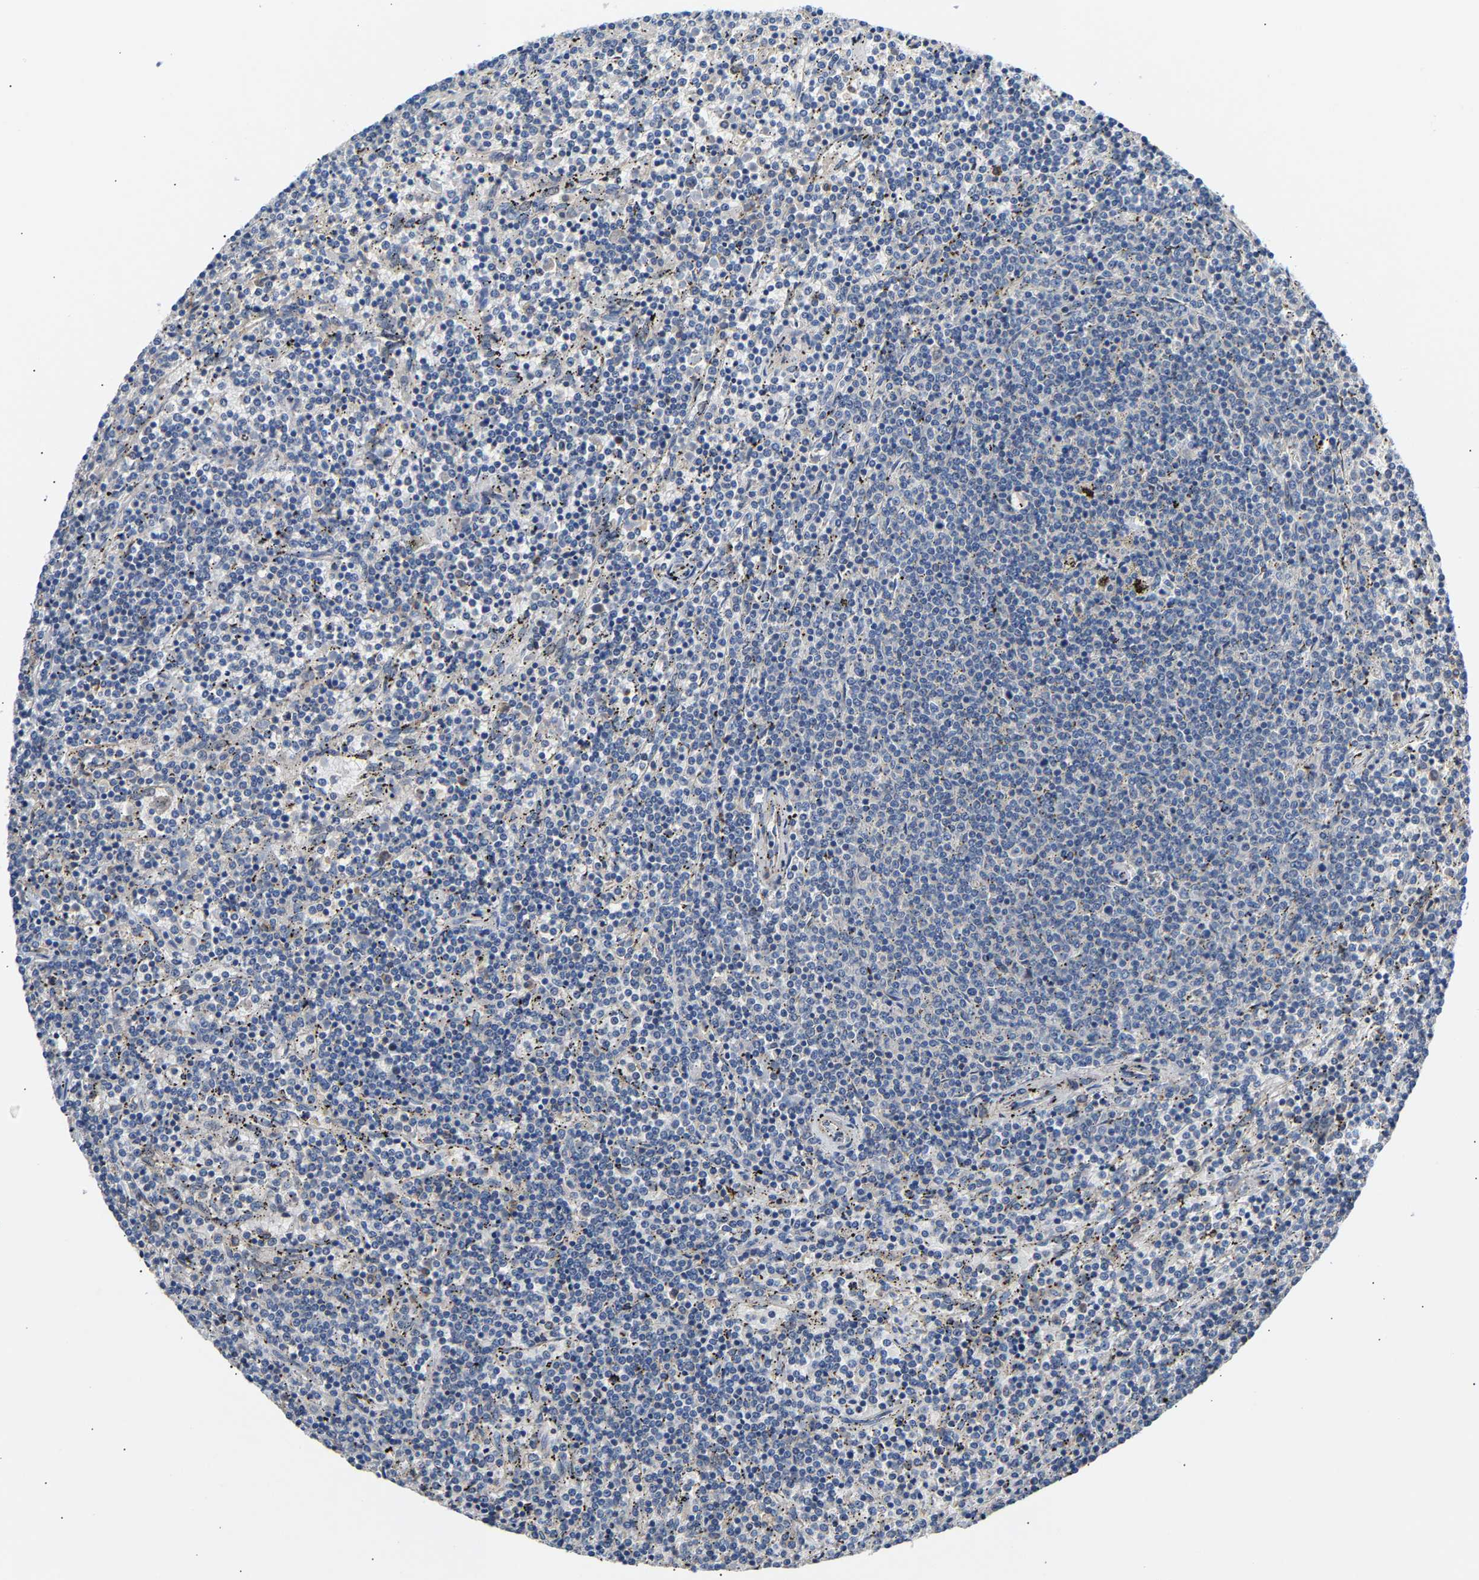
{"staining": {"intensity": "negative", "quantity": "none", "location": "none"}, "tissue": "lymphoma", "cell_type": "Tumor cells", "image_type": "cancer", "snomed": [{"axis": "morphology", "description": "Malignant lymphoma, non-Hodgkin's type, Low grade"}, {"axis": "topography", "description": "Spleen"}], "caption": "Immunohistochemistry micrograph of neoplastic tissue: lymphoma stained with DAB (3,3'-diaminobenzidine) demonstrates no significant protein staining in tumor cells.", "gene": "CCDC171", "patient": {"sex": "female", "age": 50}}